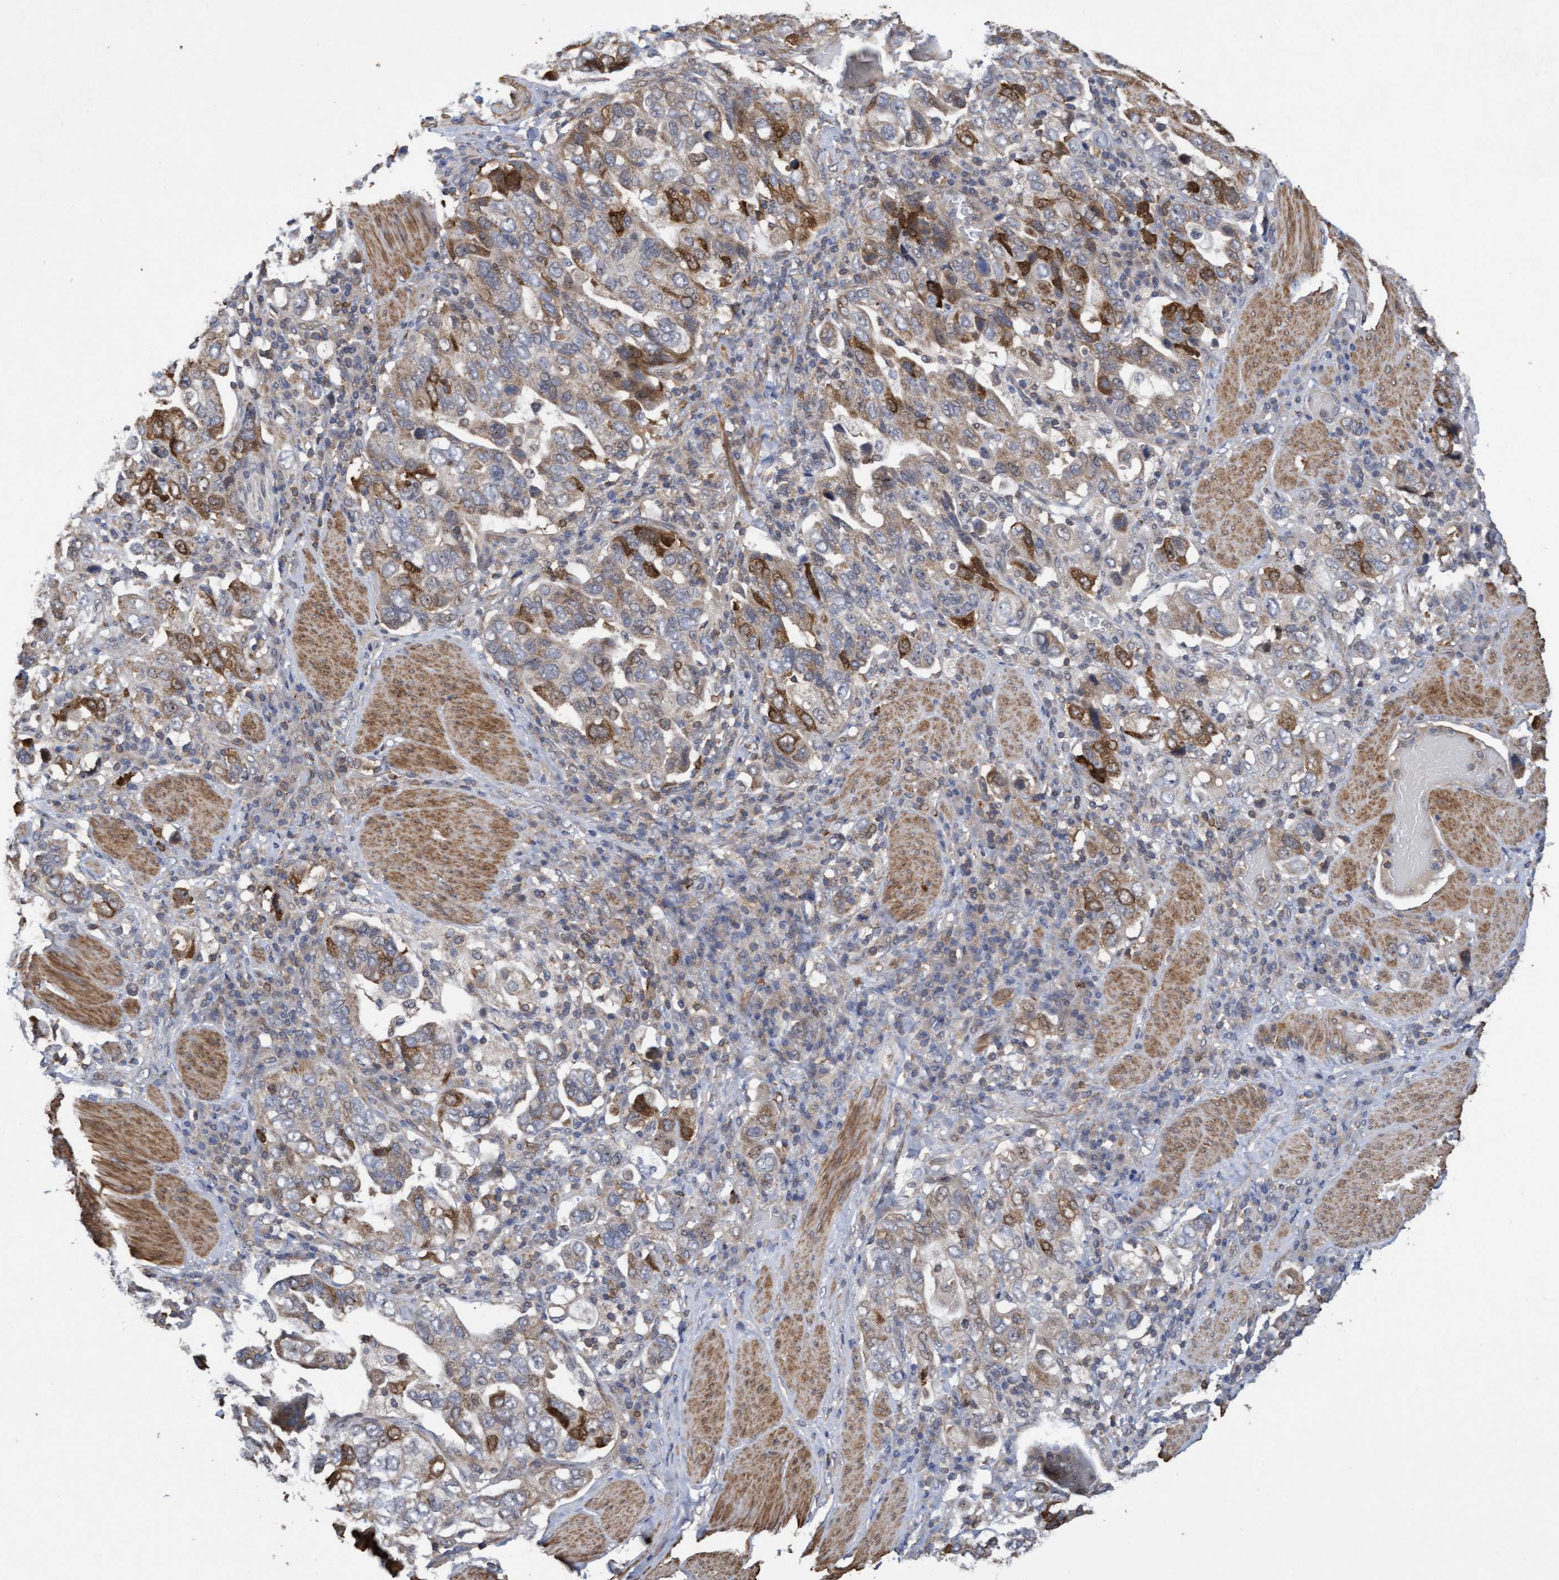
{"staining": {"intensity": "strong", "quantity": "<25%", "location": "cytoplasmic/membranous"}, "tissue": "stomach cancer", "cell_type": "Tumor cells", "image_type": "cancer", "snomed": [{"axis": "morphology", "description": "Adenocarcinoma, NOS"}, {"axis": "topography", "description": "Stomach, upper"}], "caption": "IHC image of neoplastic tissue: stomach cancer stained using immunohistochemistry shows medium levels of strong protein expression localized specifically in the cytoplasmic/membranous of tumor cells, appearing as a cytoplasmic/membranous brown color.", "gene": "SLBP", "patient": {"sex": "male", "age": 62}}